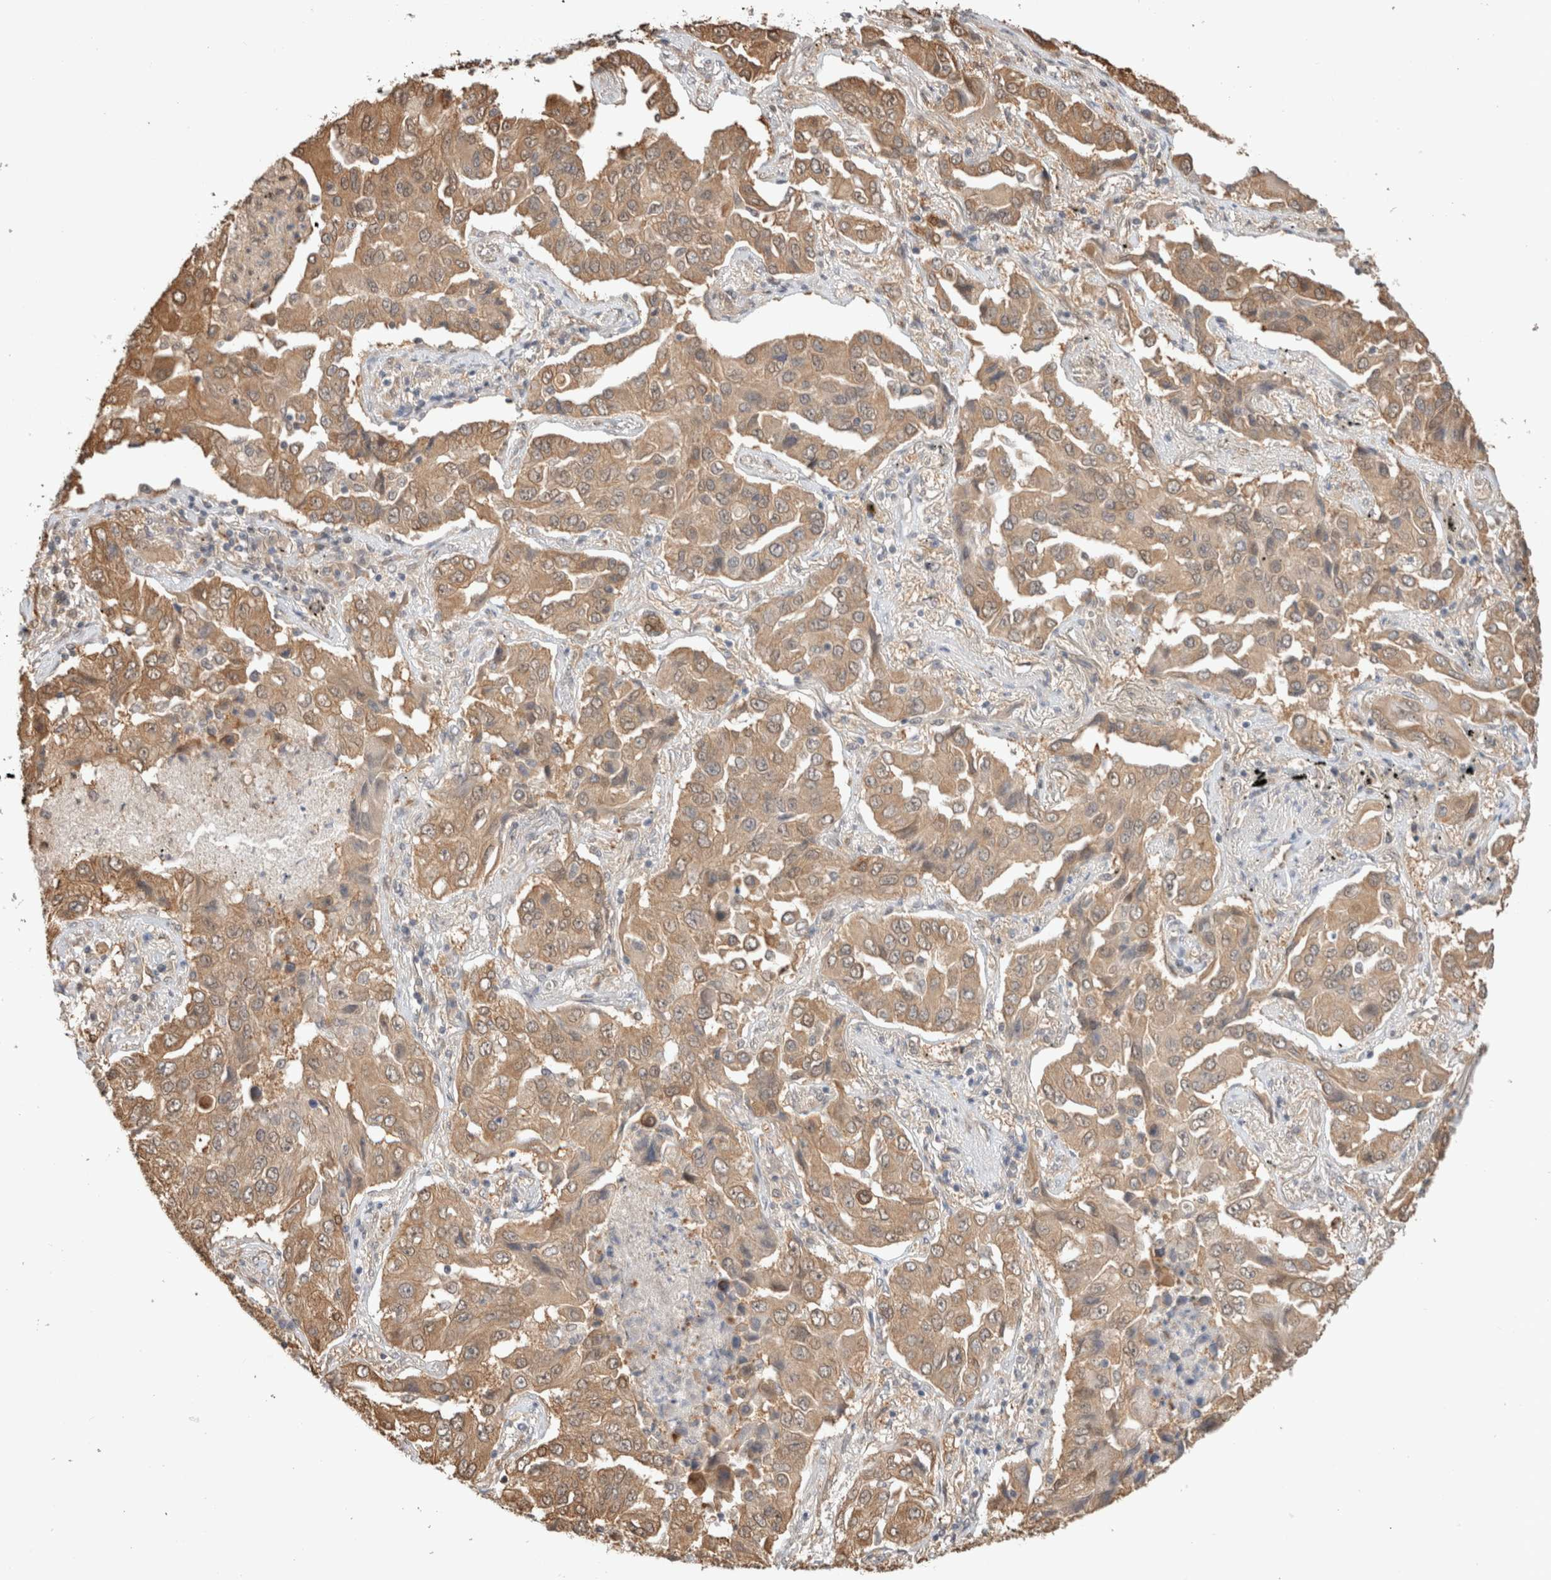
{"staining": {"intensity": "moderate", "quantity": ">75%", "location": "cytoplasmic/membranous"}, "tissue": "lung cancer", "cell_type": "Tumor cells", "image_type": "cancer", "snomed": [{"axis": "morphology", "description": "Adenocarcinoma, NOS"}, {"axis": "topography", "description": "Lung"}], "caption": "The micrograph shows staining of lung cancer, revealing moderate cytoplasmic/membranous protein expression (brown color) within tumor cells.", "gene": "CA13", "patient": {"sex": "female", "age": 65}}